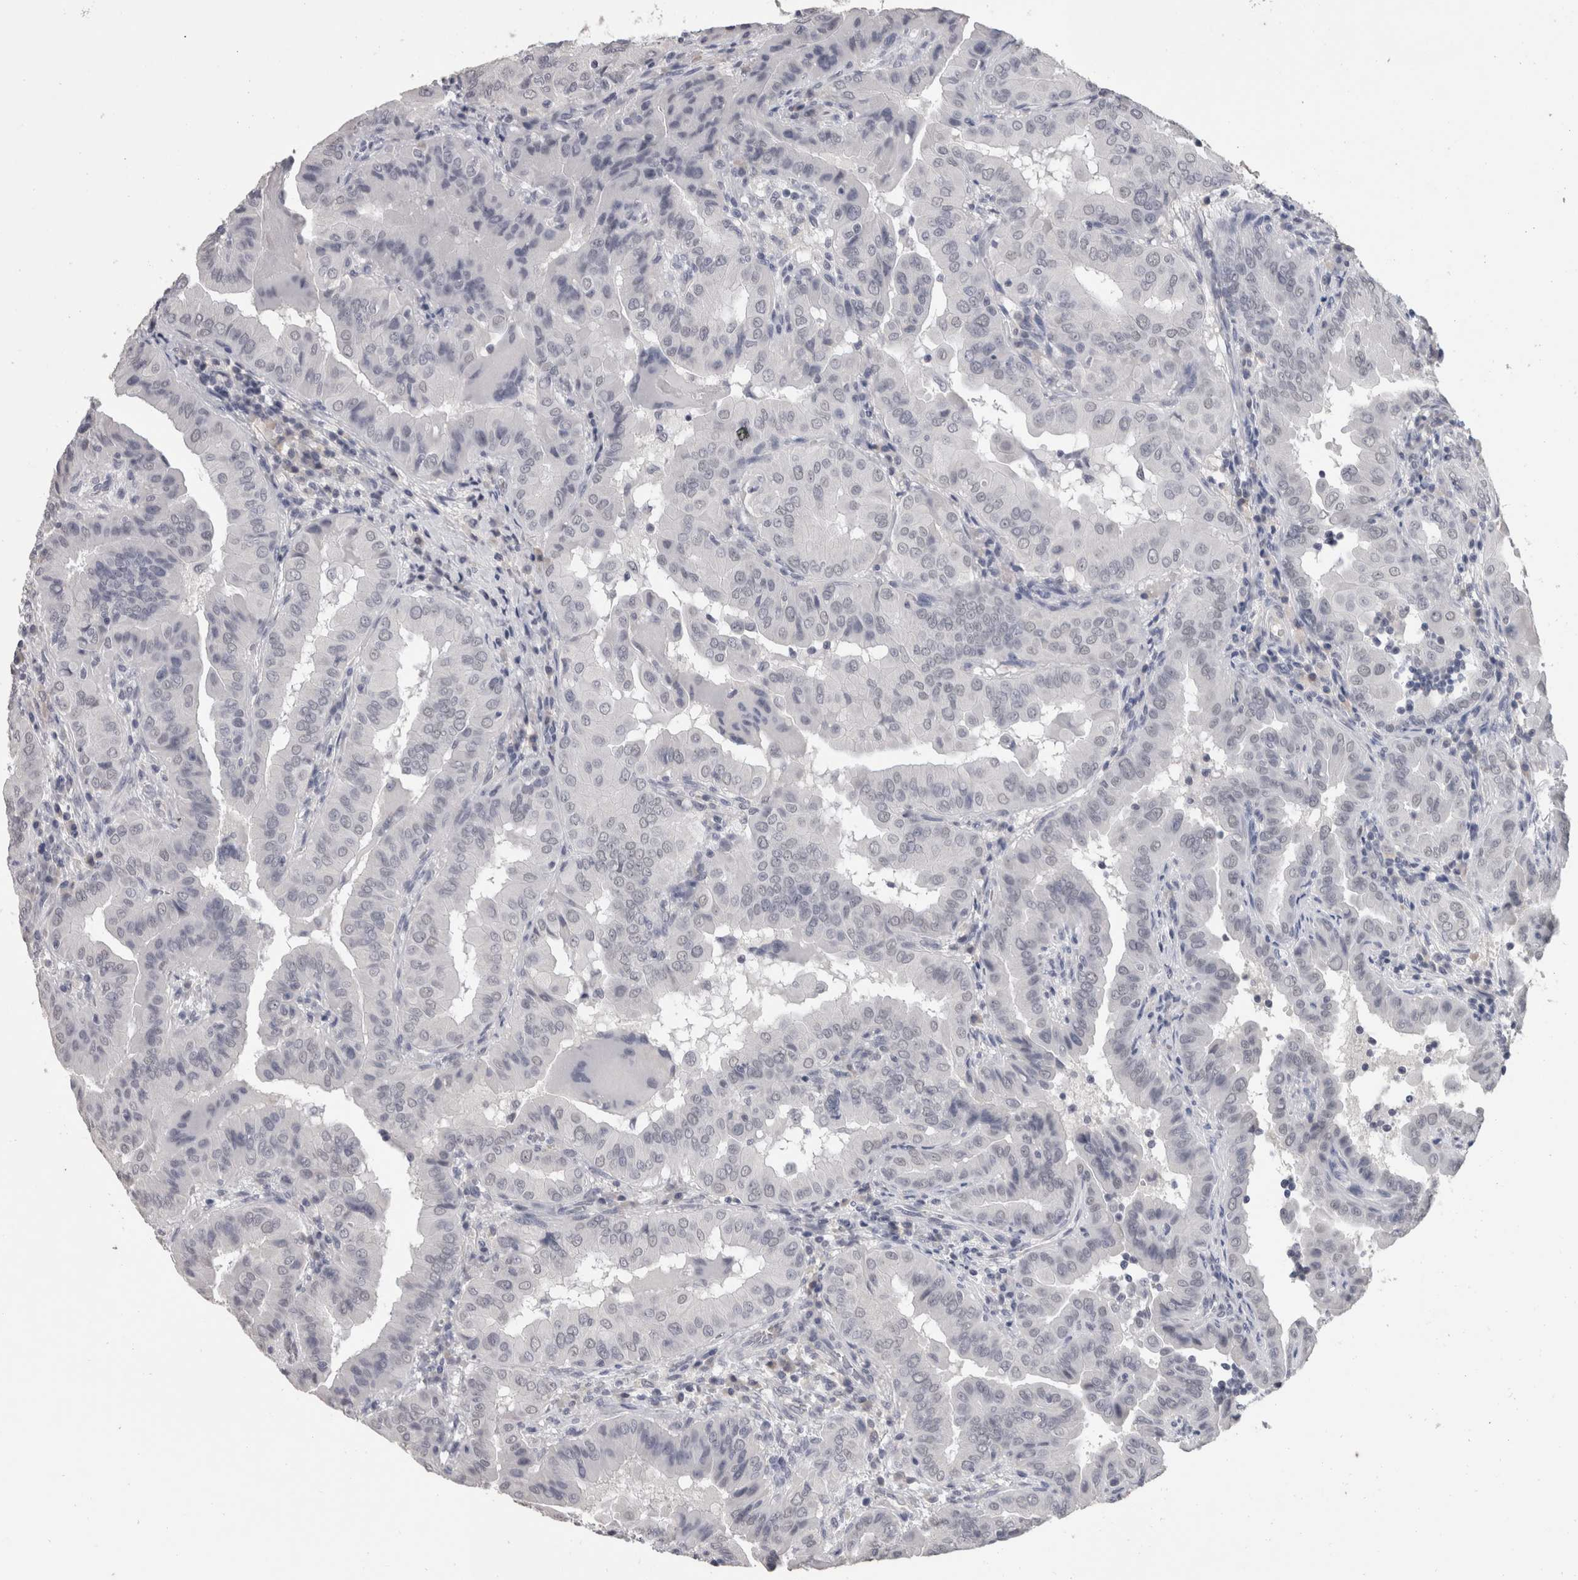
{"staining": {"intensity": "negative", "quantity": "none", "location": "none"}, "tissue": "thyroid cancer", "cell_type": "Tumor cells", "image_type": "cancer", "snomed": [{"axis": "morphology", "description": "Papillary adenocarcinoma, NOS"}, {"axis": "topography", "description": "Thyroid gland"}], "caption": "High power microscopy histopathology image of an immunohistochemistry (IHC) histopathology image of thyroid cancer, revealing no significant expression in tumor cells.", "gene": "DDX17", "patient": {"sex": "male", "age": 33}}